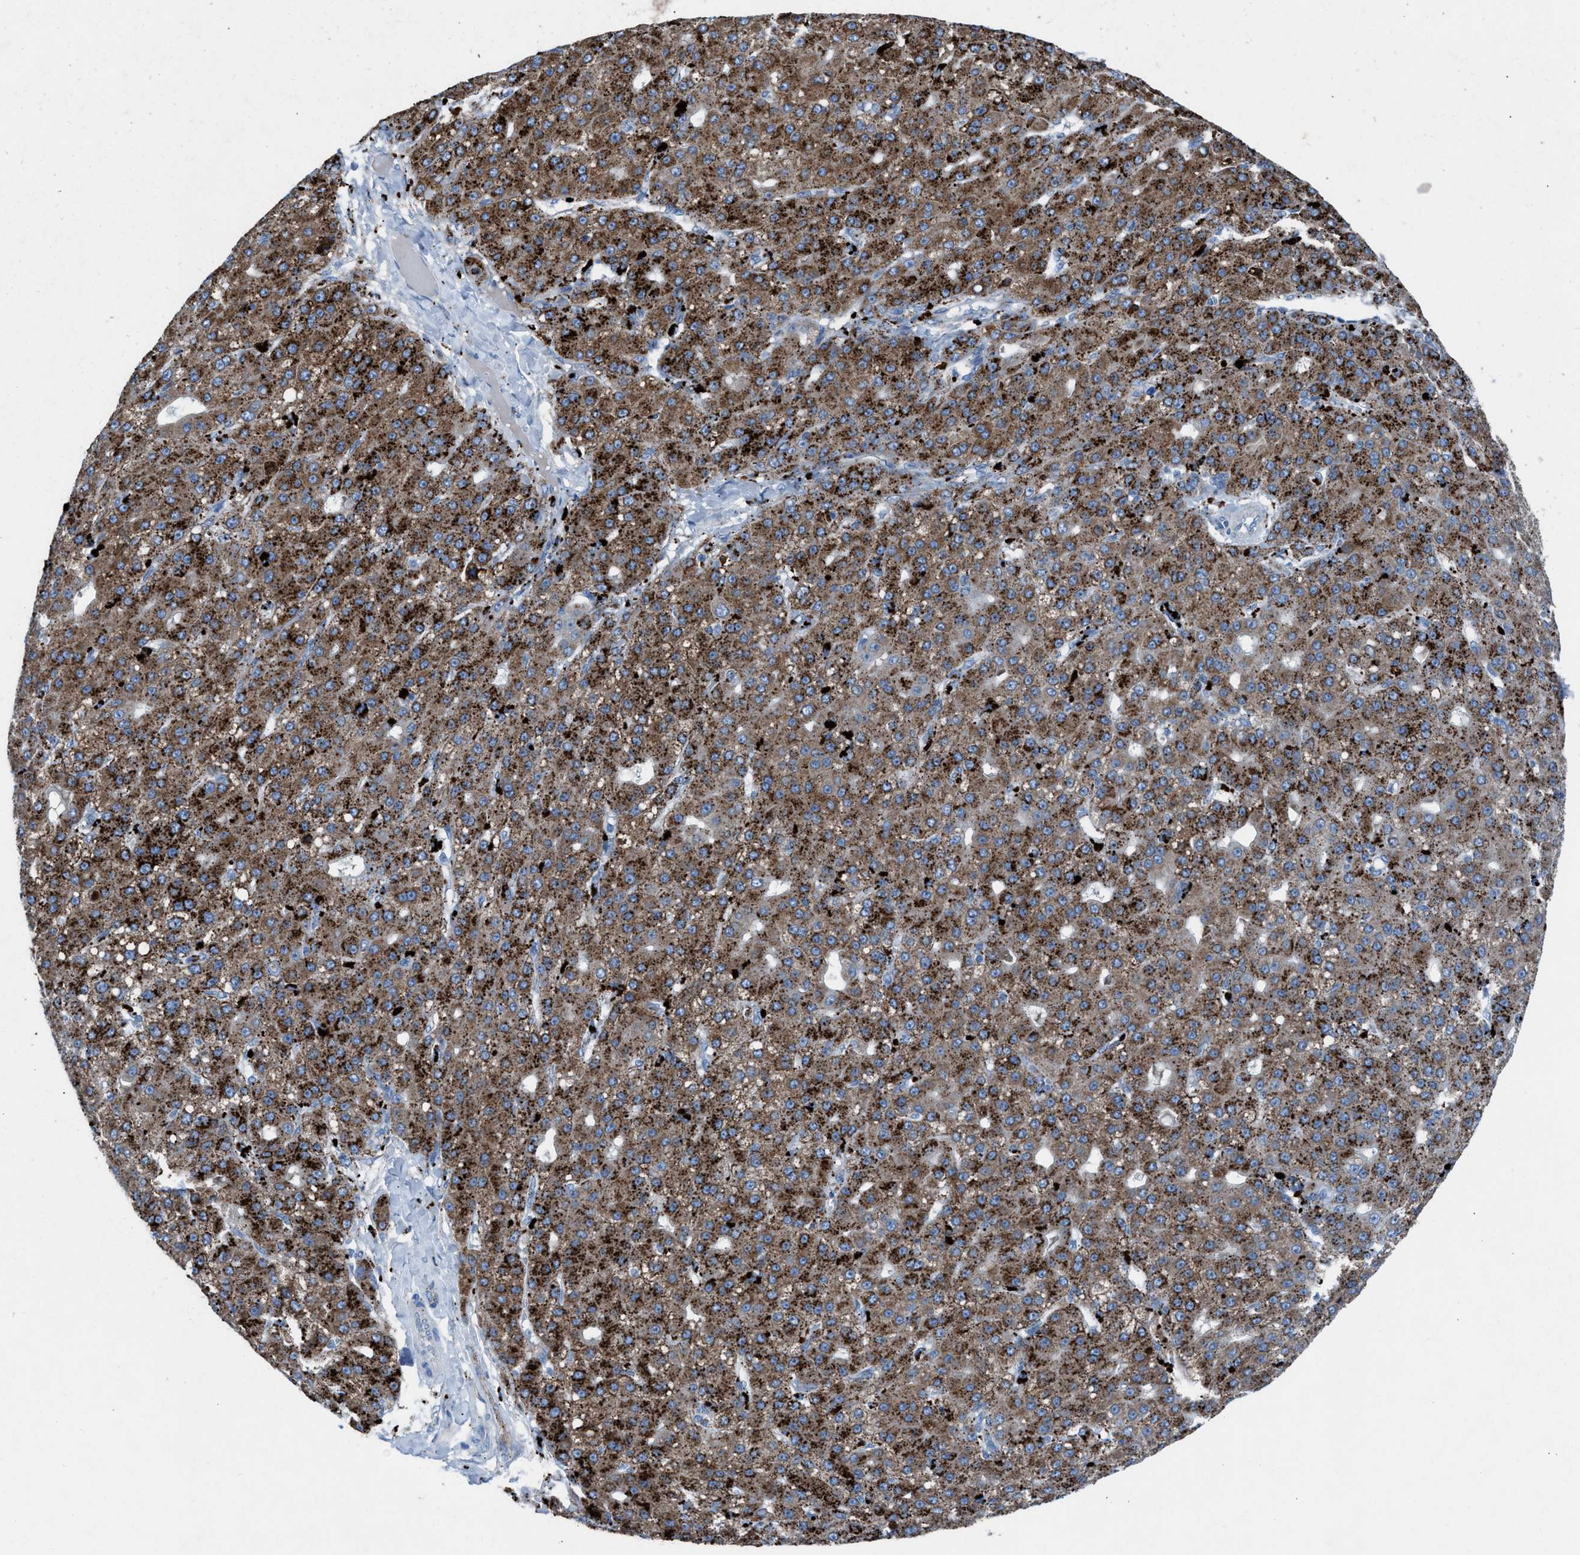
{"staining": {"intensity": "strong", "quantity": ">75%", "location": "cytoplasmic/membranous"}, "tissue": "liver cancer", "cell_type": "Tumor cells", "image_type": "cancer", "snomed": [{"axis": "morphology", "description": "Carcinoma, Hepatocellular, NOS"}, {"axis": "topography", "description": "Liver"}], "caption": "Immunohistochemistry (IHC) of liver cancer shows high levels of strong cytoplasmic/membranous staining in about >75% of tumor cells. (Brightfield microscopy of DAB IHC at high magnification).", "gene": "CD1B", "patient": {"sex": "male", "age": 67}}